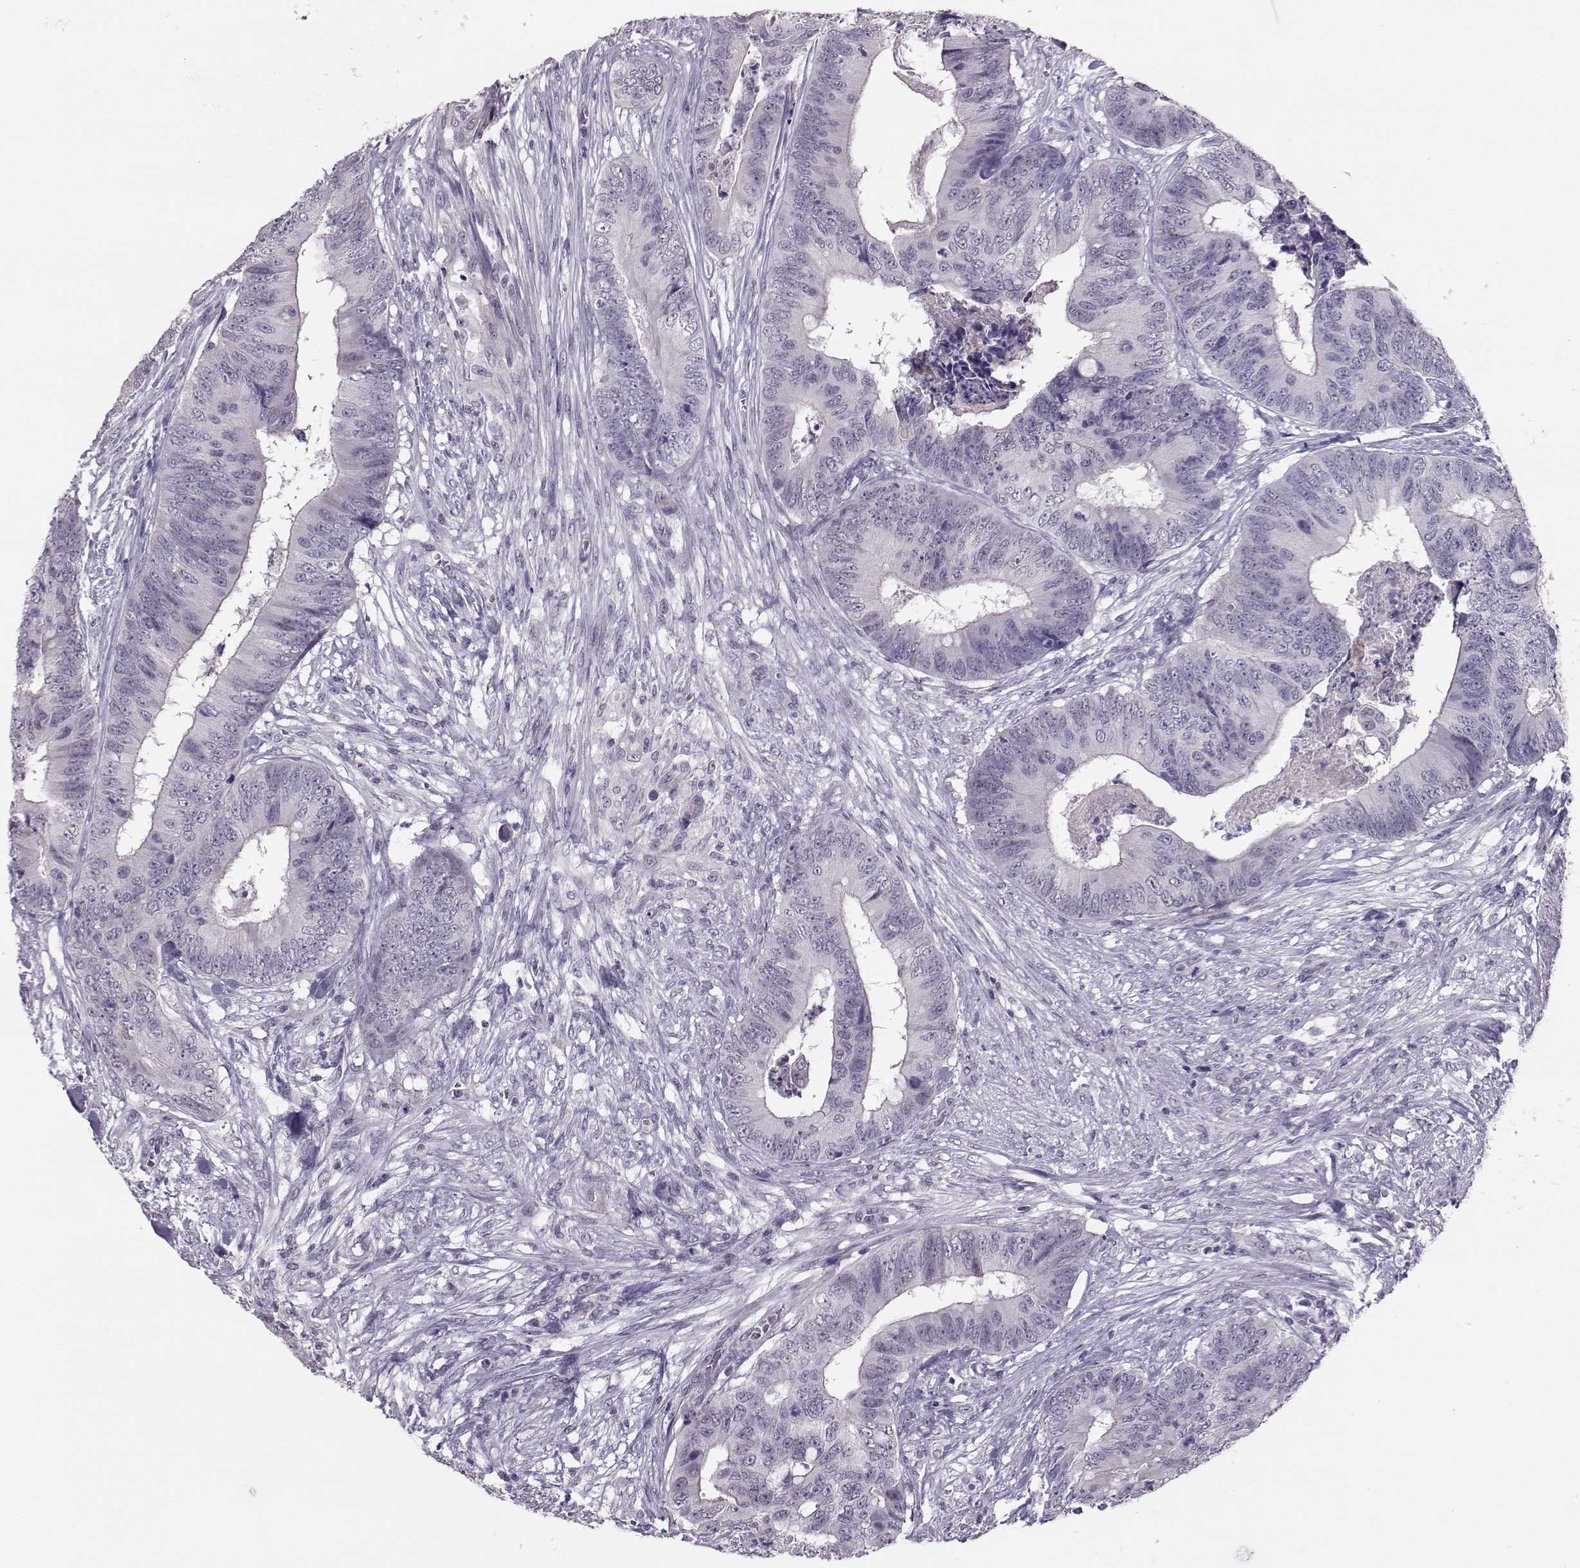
{"staining": {"intensity": "negative", "quantity": "none", "location": "none"}, "tissue": "colorectal cancer", "cell_type": "Tumor cells", "image_type": "cancer", "snomed": [{"axis": "morphology", "description": "Adenocarcinoma, NOS"}, {"axis": "topography", "description": "Colon"}], "caption": "The IHC image has no significant expression in tumor cells of colorectal cancer tissue. (DAB immunohistochemistry with hematoxylin counter stain).", "gene": "DNAAF1", "patient": {"sex": "male", "age": 84}}